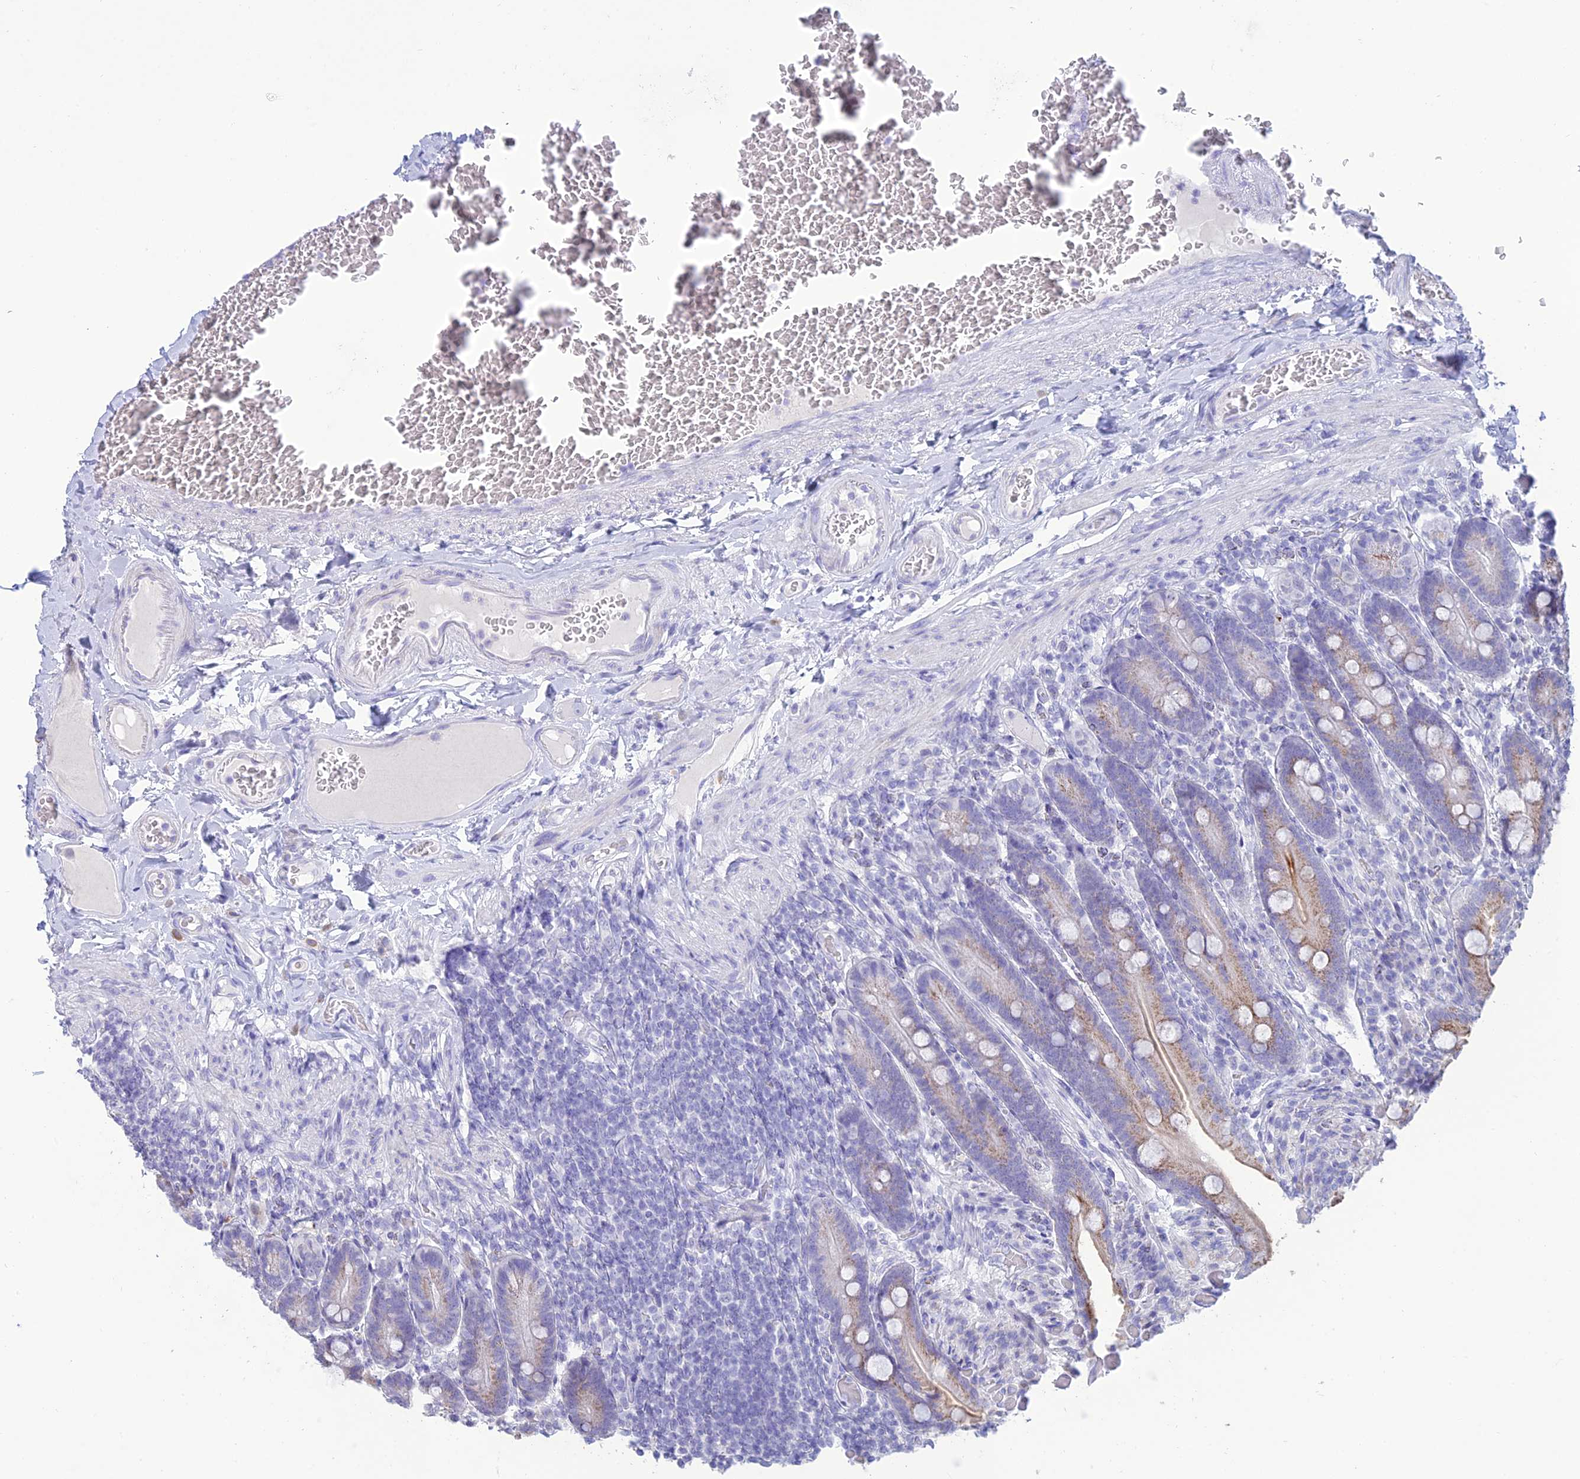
{"staining": {"intensity": "weak", "quantity": "25%-75%", "location": "cytoplasmic/membranous"}, "tissue": "duodenum", "cell_type": "Glandular cells", "image_type": "normal", "snomed": [{"axis": "morphology", "description": "Normal tissue, NOS"}, {"axis": "topography", "description": "Duodenum"}], "caption": "Immunohistochemistry (DAB (3,3'-diaminobenzidine)) staining of normal duodenum shows weak cytoplasmic/membranous protein staining in about 25%-75% of glandular cells. The protein is shown in brown color, while the nuclei are stained blue.", "gene": "MAL2", "patient": {"sex": "female", "age": 62}}